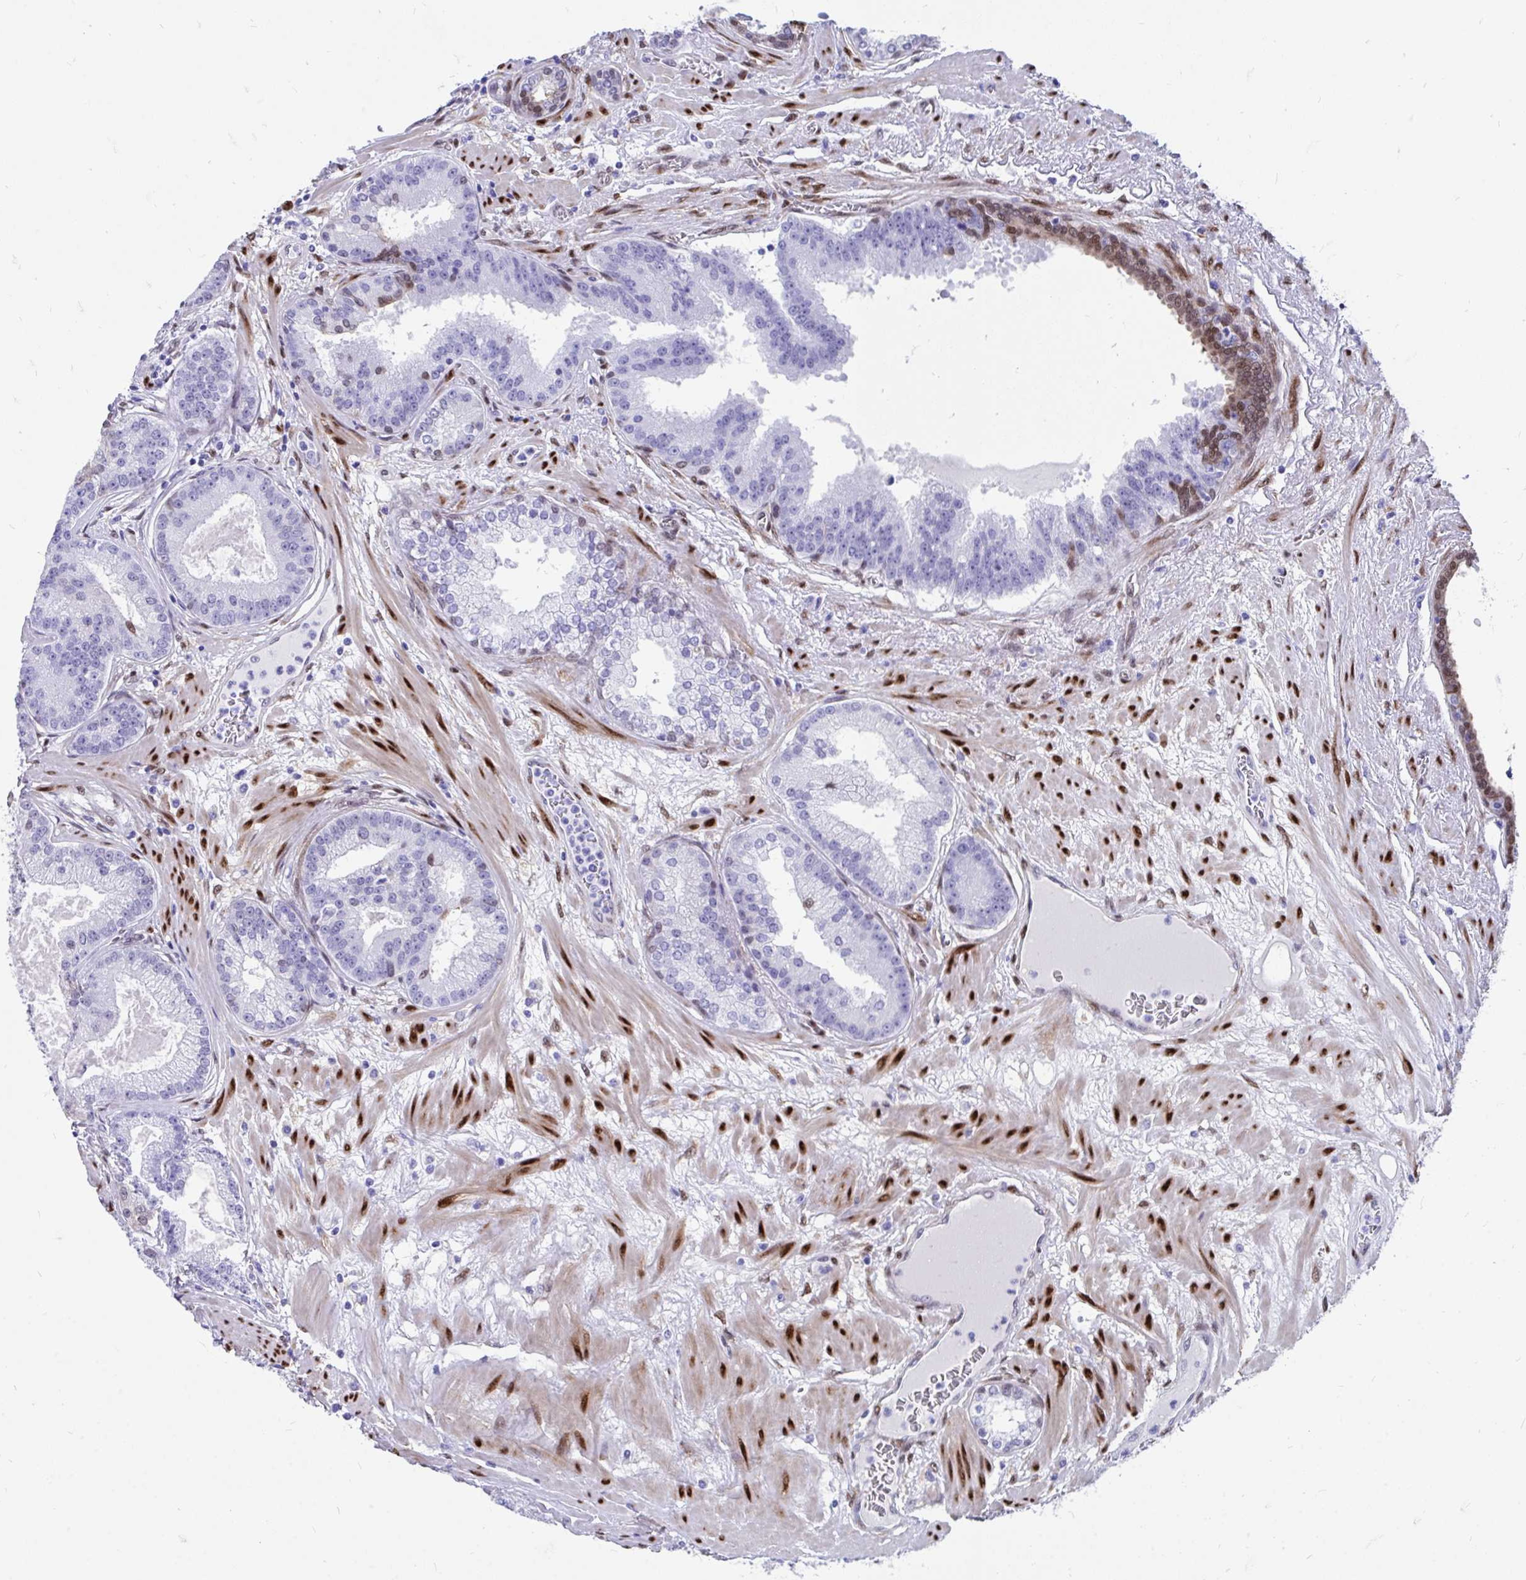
{"staining": {"intensity": "negative", "quantity": "none", "location": "none"}, "tissue": "prostate cancer", "cell_type": "Tumor cells", "image_type": "cancer", "snomed": [{"axis": "morphology", "description": "Adenocarcinoma, High grade"}, {"axis": "topography", "description": "Prostate"}], "caption": "IHC image of neoplastic tissue: human prostate cancer stained with DAB demonstrates no significant protein expression in tumor cells.", "gene": "RBPMS", "patient": {"sex": "male", "age": 65}}